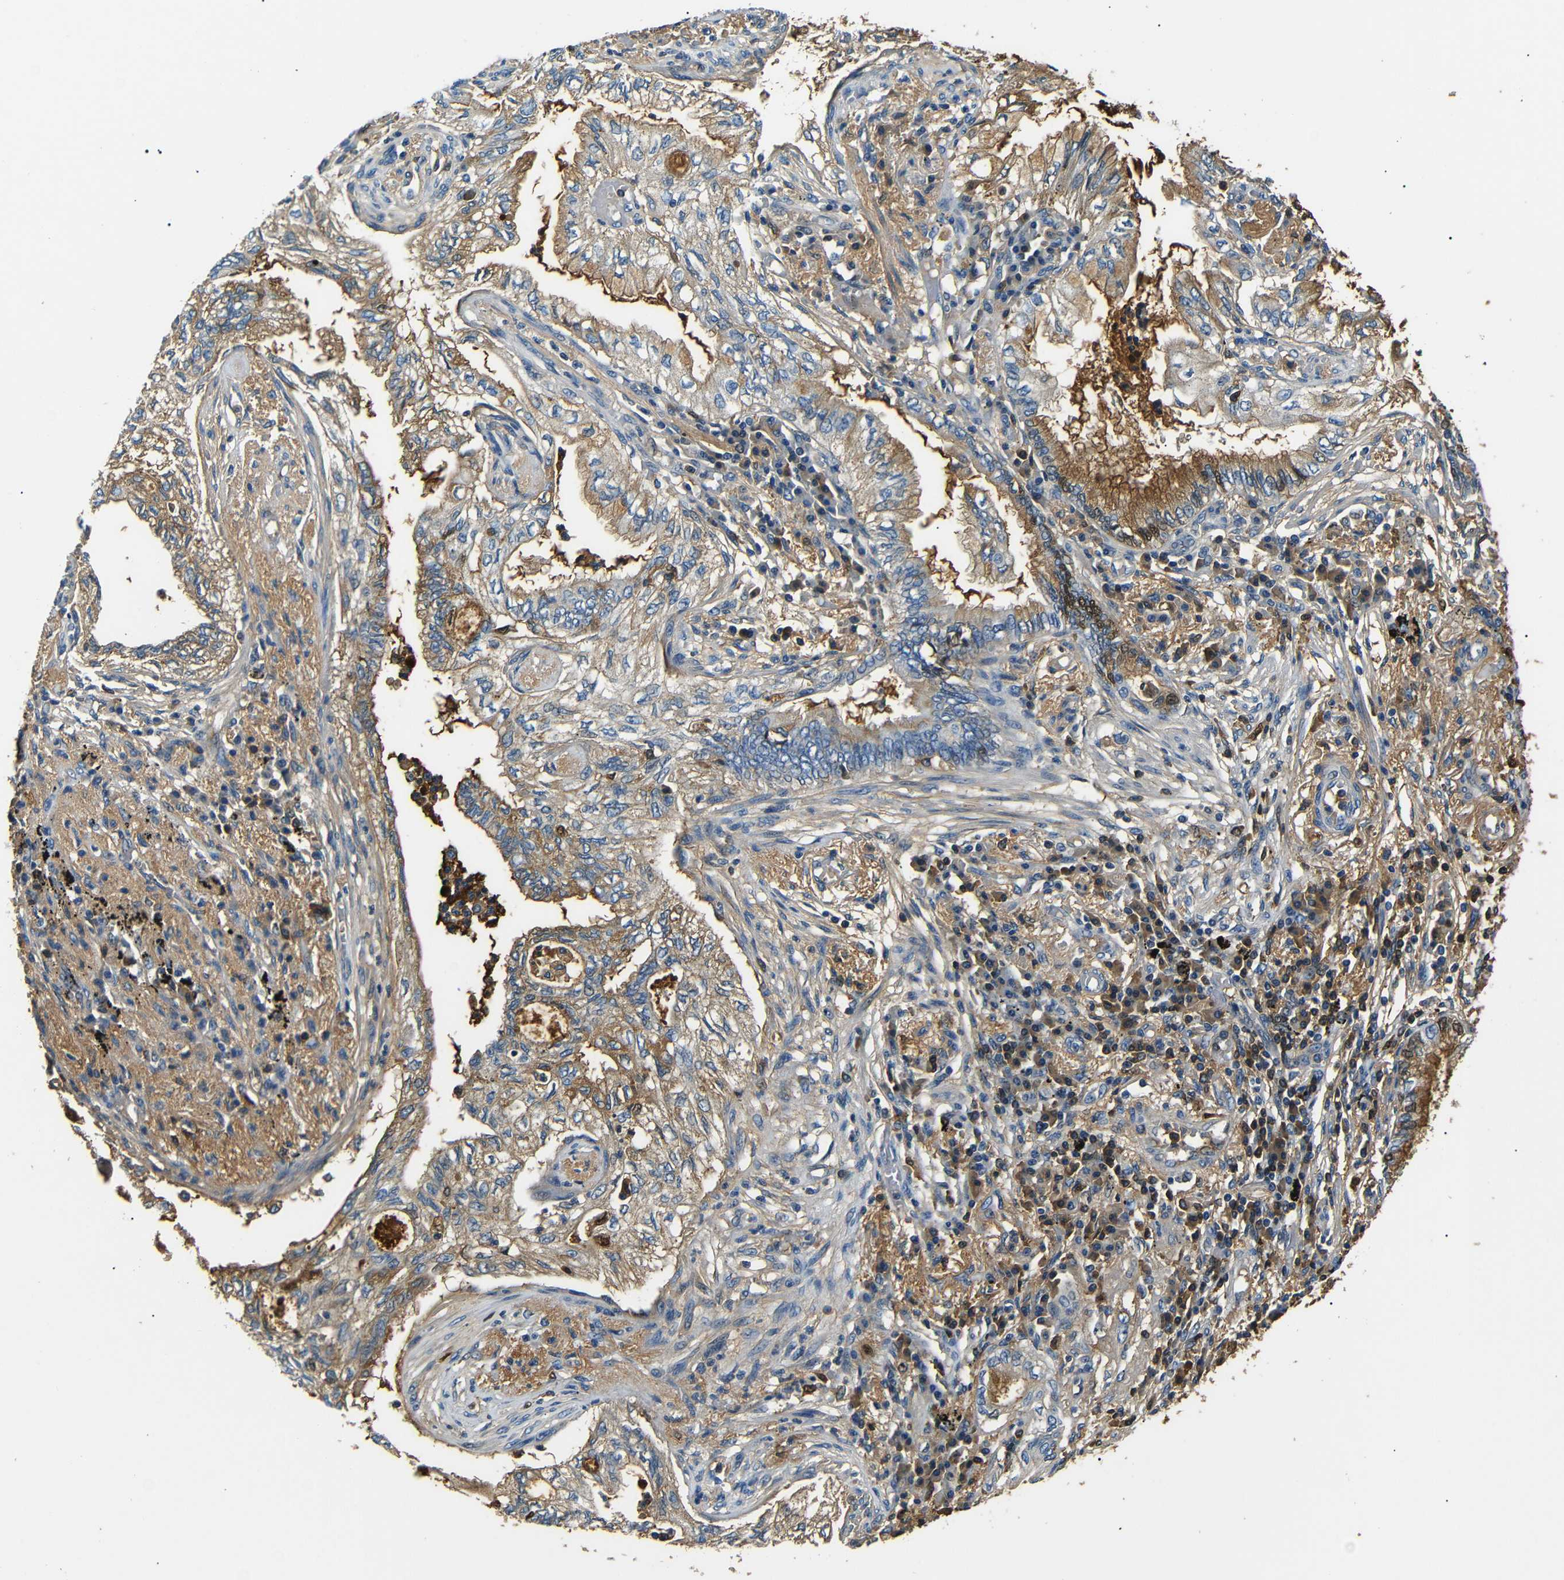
{"staining": {"intensity": "moderate", "quantity": ">75%", "location": "cytoplasmic/membranous"}, "tissue": "lung cancer", "cell_type": "Tumor cells", "image_type": "cancer", "snomed": [{"axis": "morphology", "description": "Normal tissue, NOS"}, {"axis": "morphology", "description": "Adenocarcinoma, NOS"}, {"axis": "topography", "description": "Bronchus"}, {"axis": "topography", "description": "Lung"}], "caption": "Human adenocarcinoma (lung) stained with a protein marker shows moderate staining in tumor cells.", "gene": "LHCGR", "patient": {"sex": "female", "age": 70}}